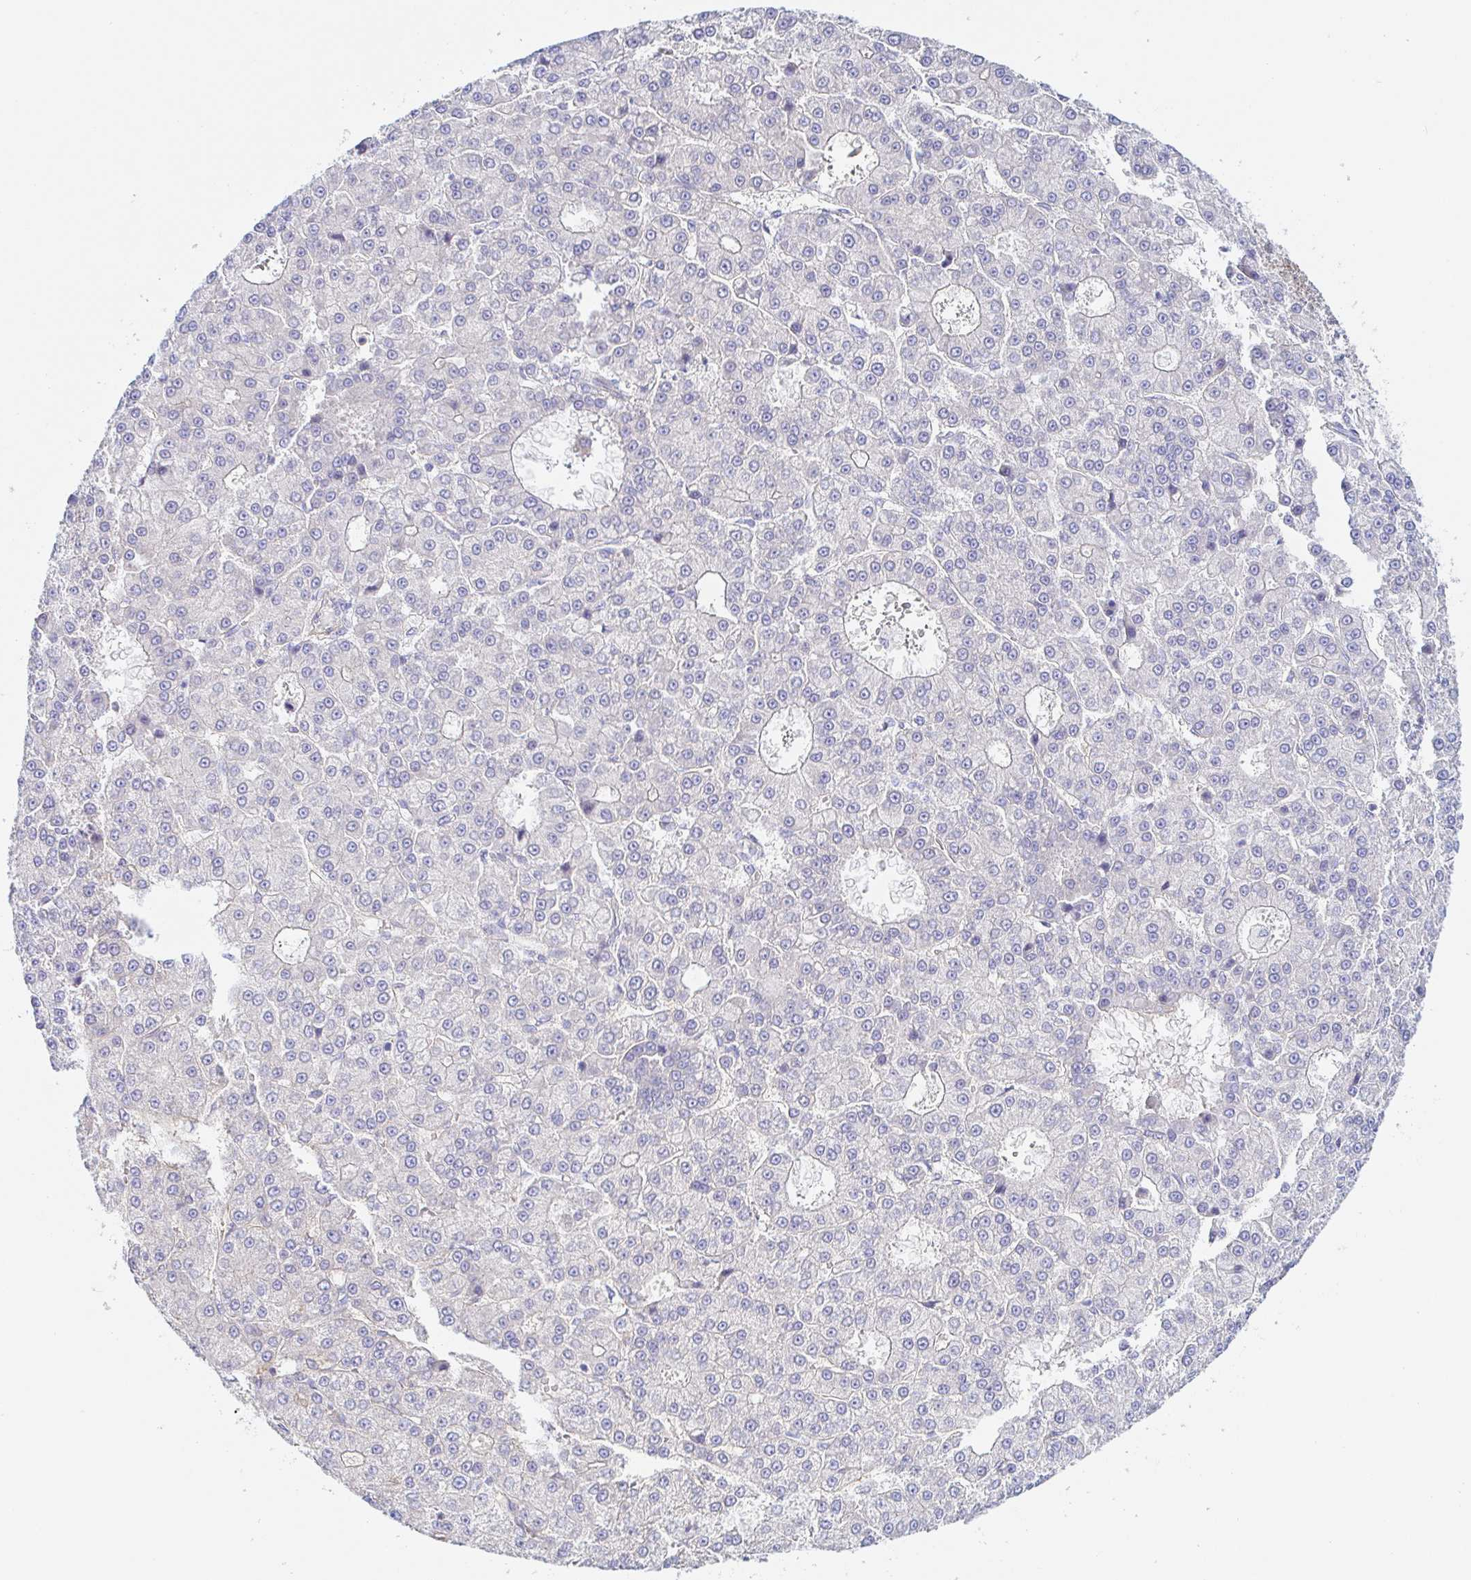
{"staining": {"intensity": "negative", "quantity": "none", "location": "none"}, "tissue": "liver cancer", "cell_type": "Tumor cells", "image_type": "cancer", "snomed": [{"axis": "morphology", "description": "Carcinoma, Hepatocellular, NOS"}, {"axis": "topography", "description": "Liver"}], "caption": "DAB (3,3'-diaminobenzidine) immunohistochemical staining of liver cancer reveals no significant positivity in tumor cells.", "gene": "ARL4D", "patient": {"sex": "male", "age": 70}}